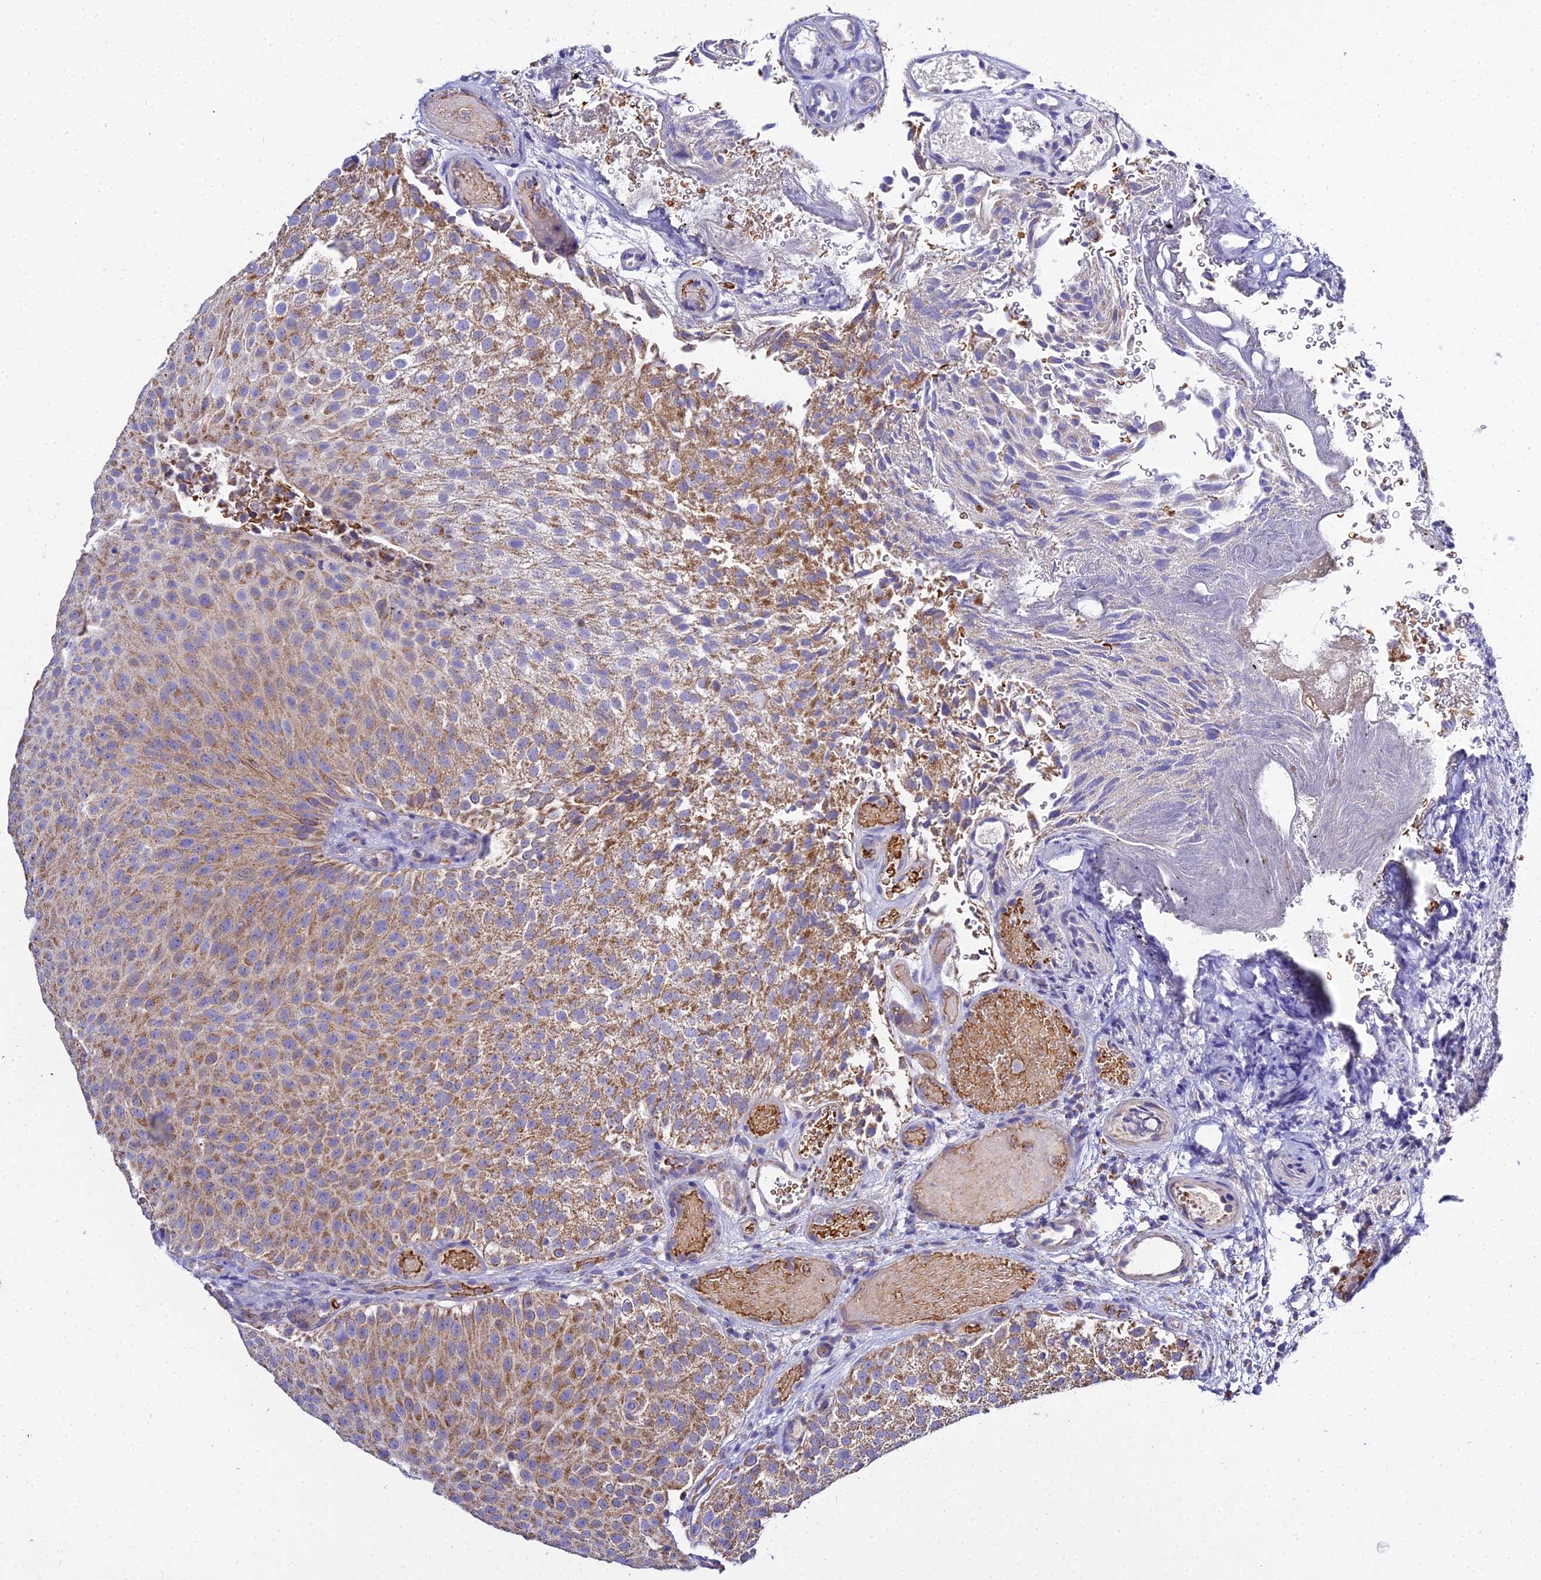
{"staining": {"intensity": "moderate", "quantity": ">75%", "location": "cytoplasmic/membranous"}, "tissue": "urothelial cancer", "cell_type": "Tumor cells", "image_type": "cancer", "snomed": [{"axis": "morphology", "description": "Urothelial carcinoma, Low grade"}, {"axis": "topography", "description": "Urinary bladder"}], "caption": "Immunohistochemical staining of human urothelial cancer shows moderate cytoplasmic/membranous protein expression in about >75% of tumor cells. The protein of interest is shown in brown color, while the nuclei are stained blue.", "gene": "TYW5", "patient": {"sex": "male", "age": 78}}